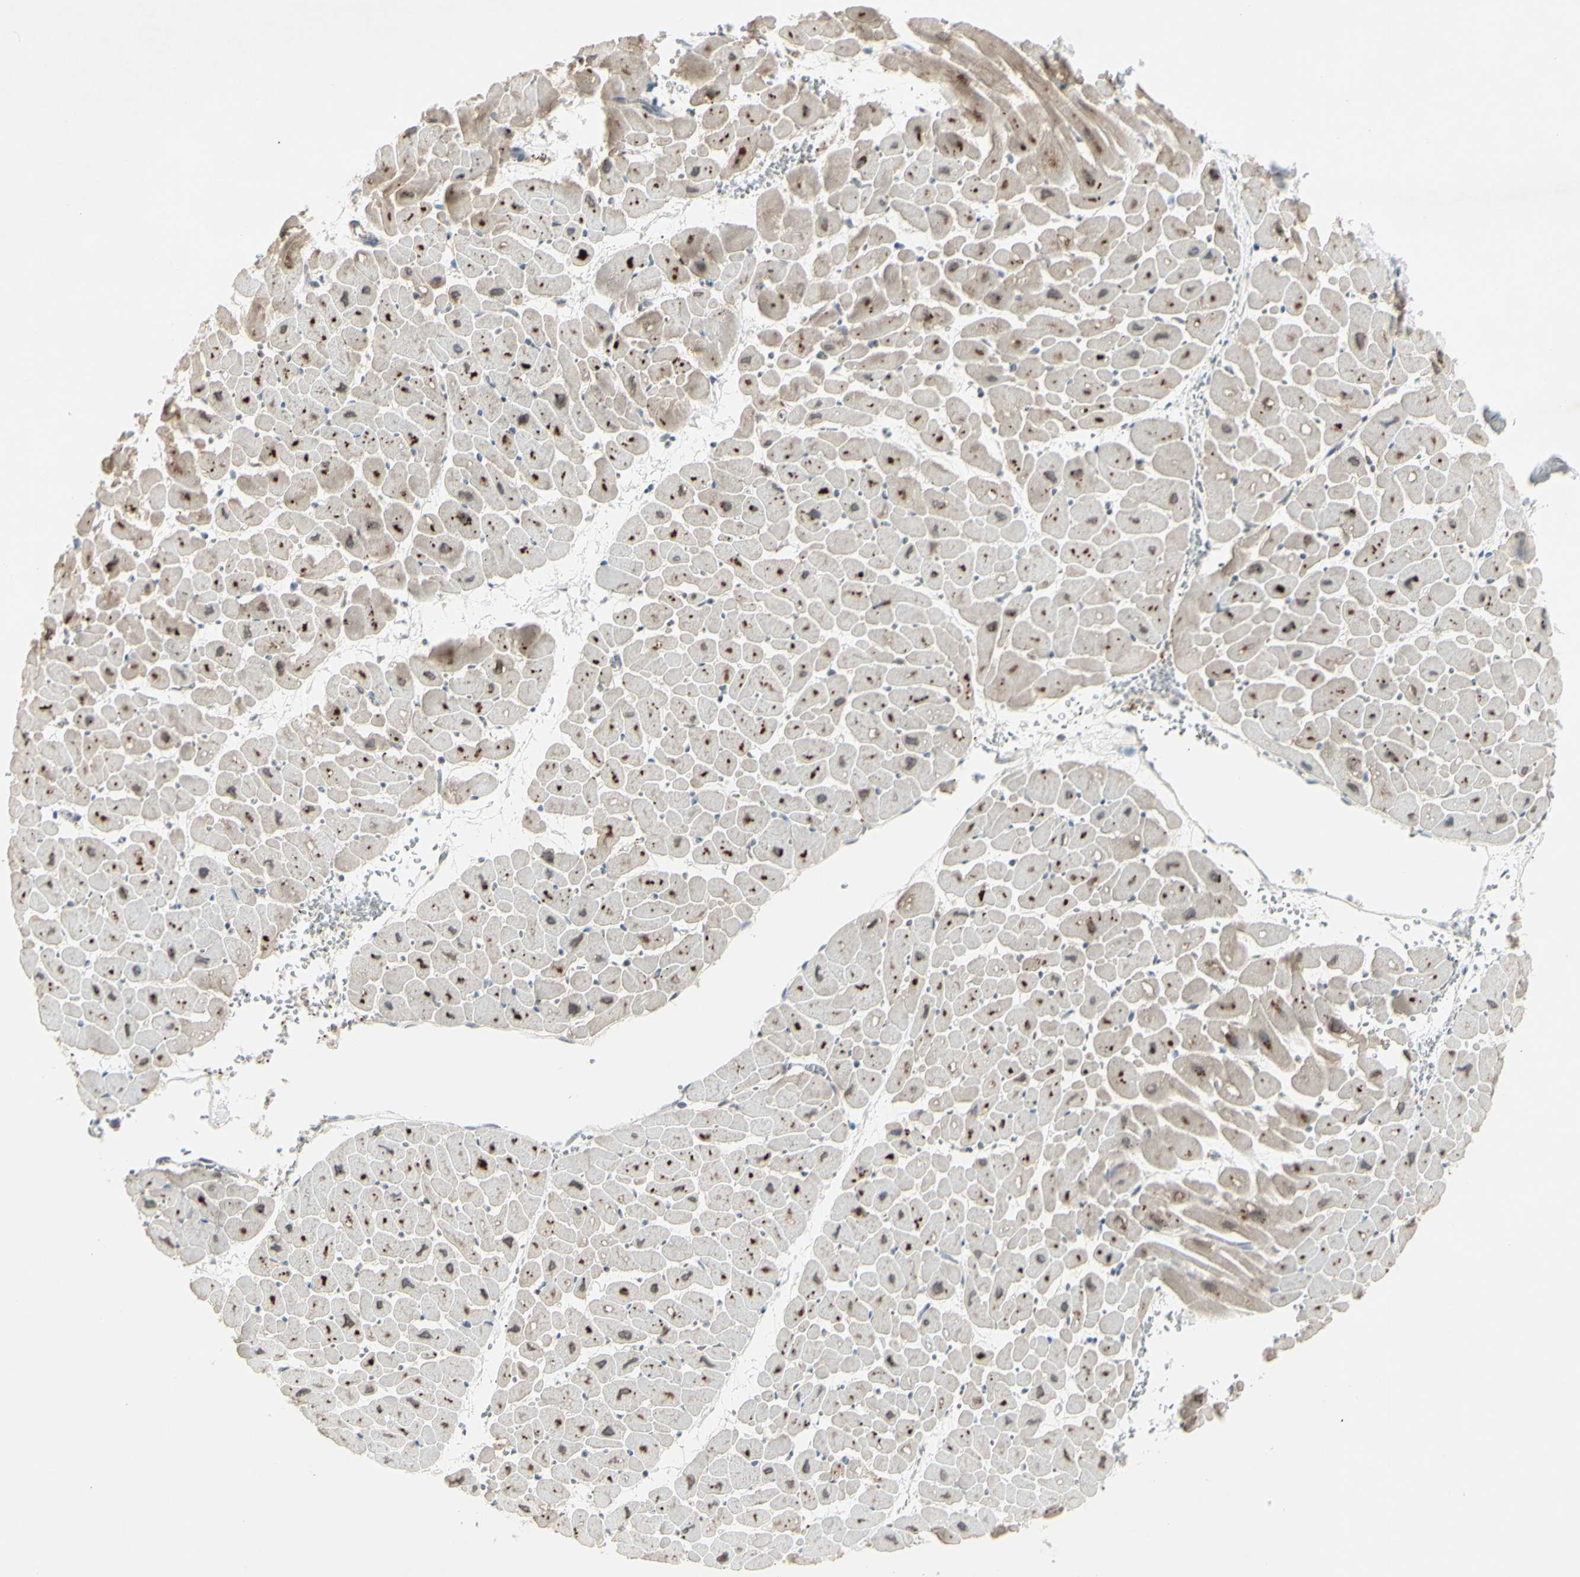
{"staining": {"intensity": "moderate", "quantity": ">75%", "location": "cytoplasmic/membranous"}, "tissue": "heart muscle", "cell_type": "Cardiomyocytes", "image_type": "normal", "snomed": [{"axis": "morphology", "description": "Normal tissue, NOS"}, {"axis": "topography", "description": "Heart"}], "caption": "Immunohistochemical staining of normal human heart muscle demonstrates moderate cytoplasmic/membranous protein staining in about >75% of cardiomyocytes.", "gene": "FGFR2", "patient": {"sex": "male", "age": 45}}